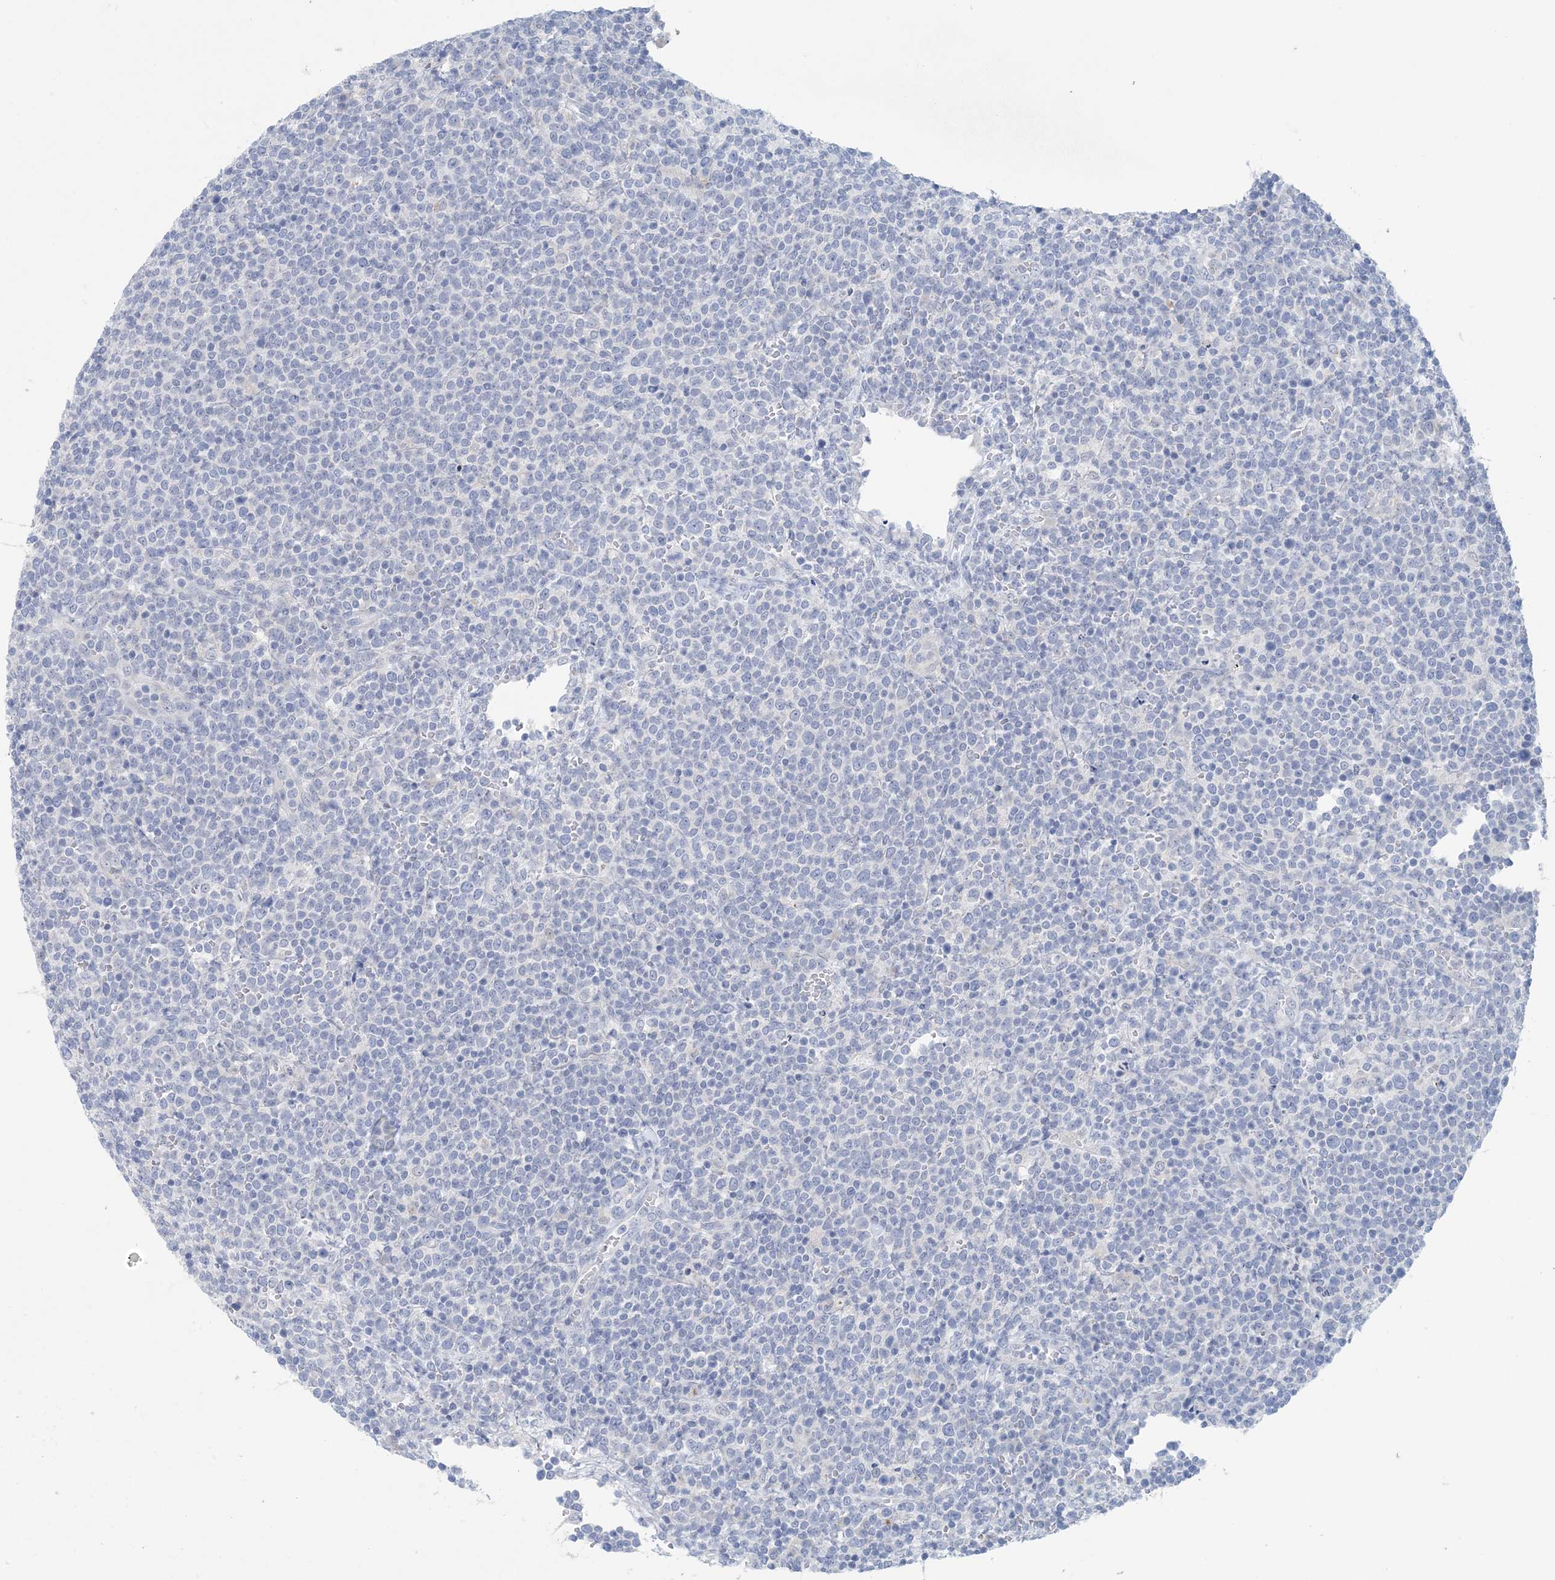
{"staining": {"intensity": "negative", "quantity": "none", "location": "none"}, "tissue": "lymphoma", "cell_type": "Tumor cells", "image_type": "cancer", "snomed": [{"axis": "morphology", "description": "Malignant lymphoma, non-Hodgkin's type, High grade"}, {"axis": "topography", "description": "Lymph node"}], "caption": "This is an immunohistochemistry photomicrograph of high-grade malignant lymphoma, non-Hodgkin's type. There is no staining in tumor cells.", "gene": "GABRG1", "patient": {"sex": "male", "age": 61}}